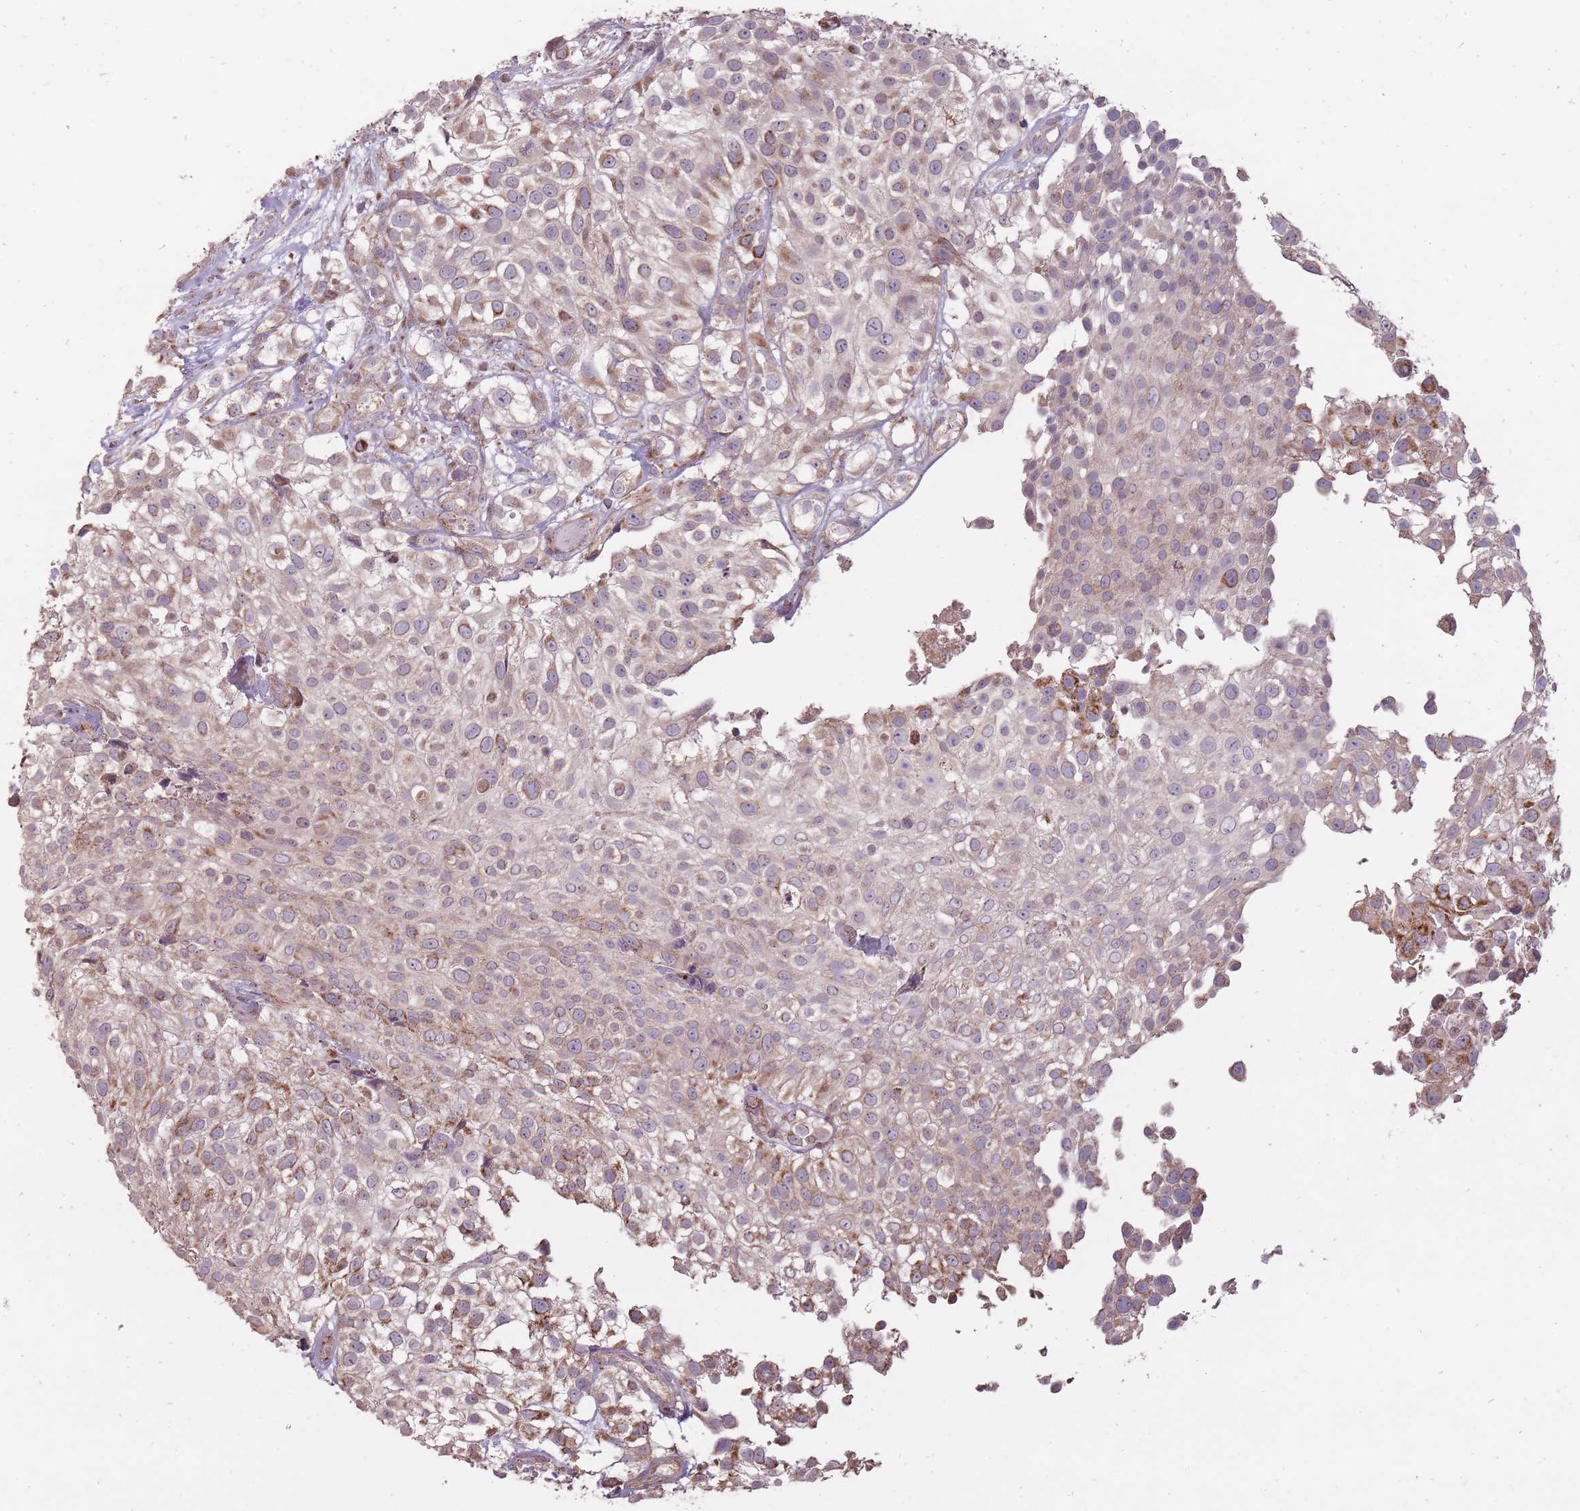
{"staining": {"intensity": "moderate", "quantity": "25%-75%", "location": "cytoplasmic/membranous"}, "tissue": "urothelial cancer", "cell_type": "Tumor cells", "image_type": "cancer", "snomed": [{"axis": "morphology", "description": "Urothelial carcinoma, High grade"}, {"axis": "topography", "description": "Urinary bladder"}], "caption": "Immunohistochemical staining of high-grade urothelial carcinoma exhibits medium levels of moderate cytoplasmic/membranous staining in about 25%-75% of tumor cells. (Brightfield microscopy of DAB IHC at high magnification).", "gene": "CNOT8", "patient": {"sex": "male", "age": 56}}